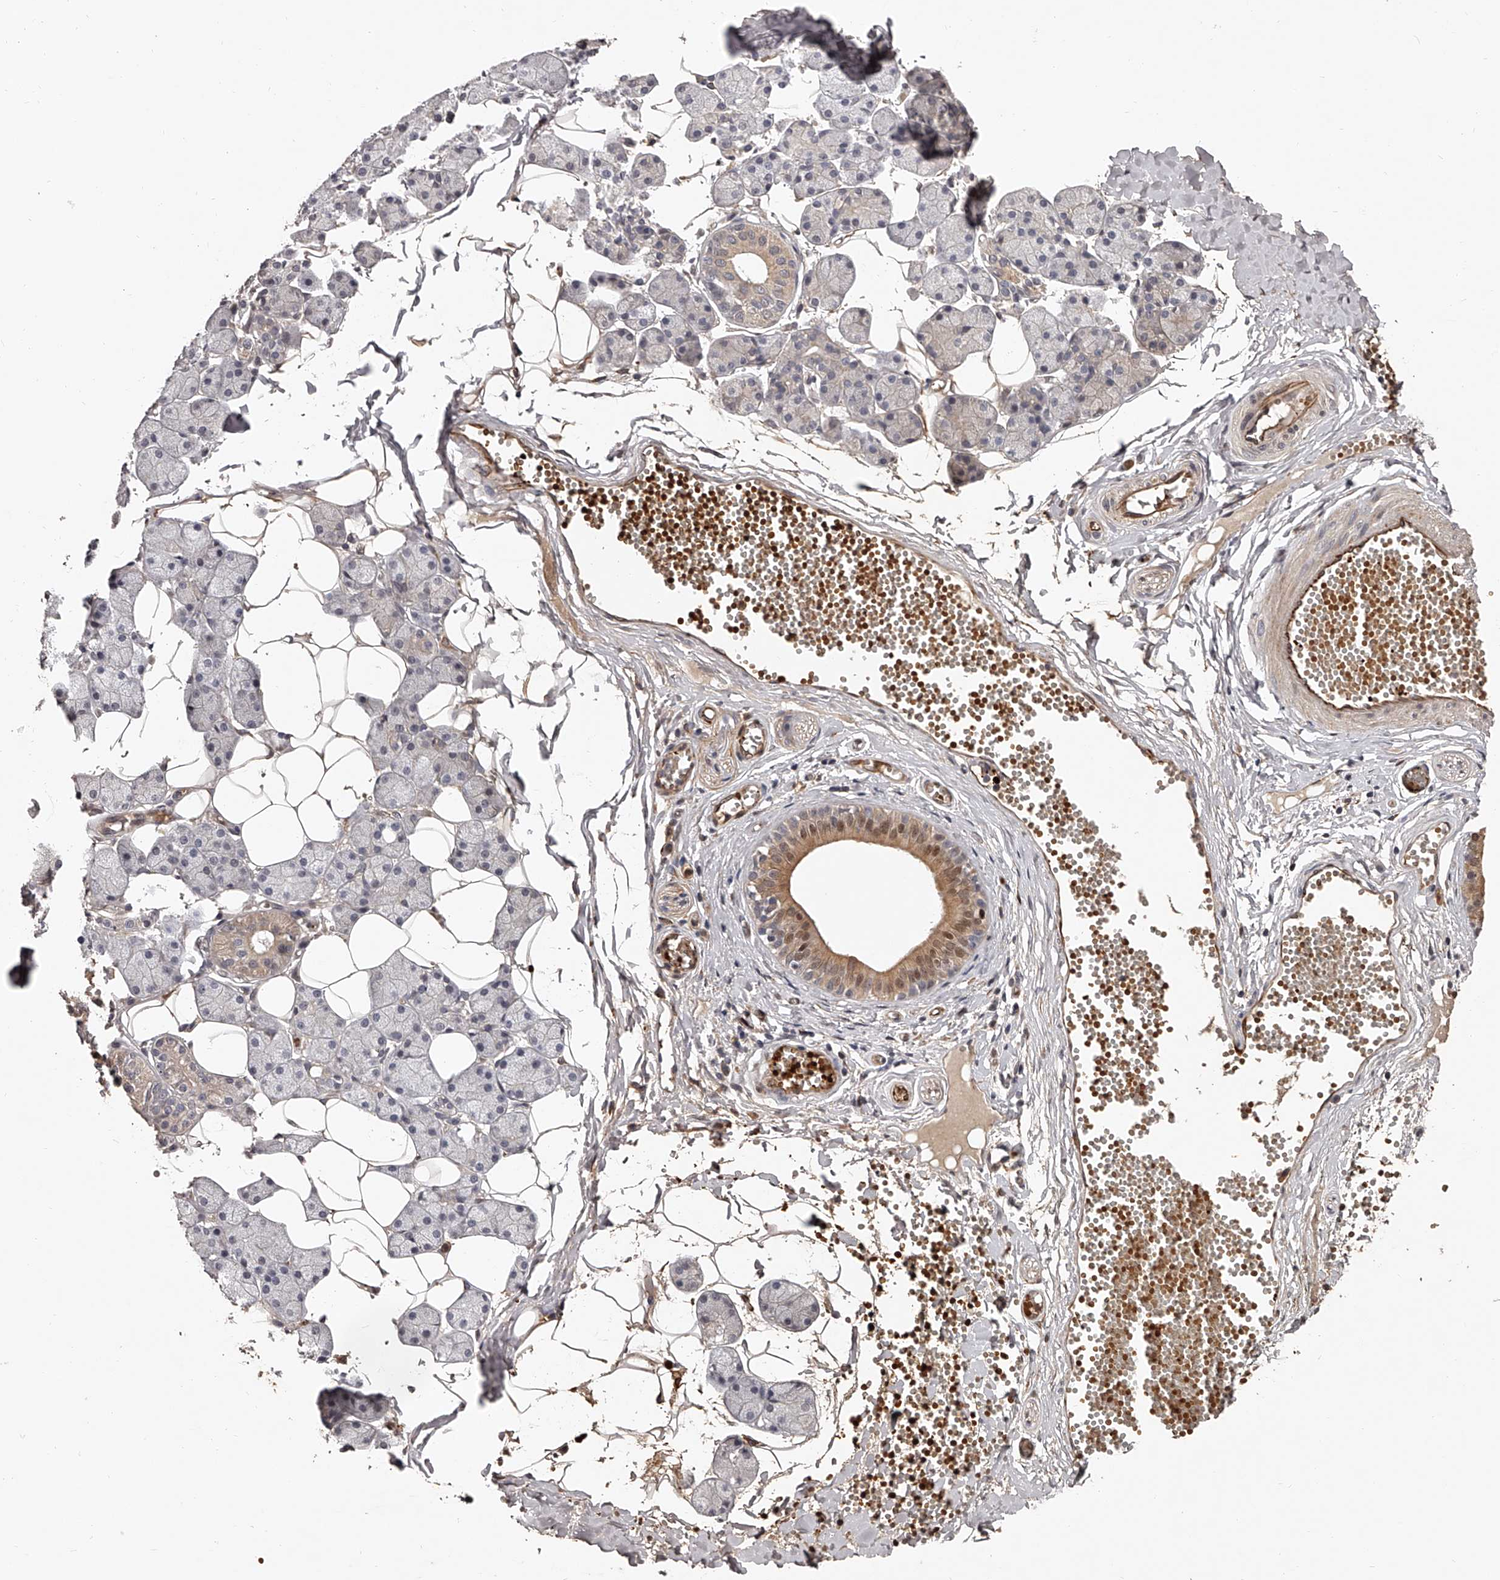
{"staining": {"intensity": "strong", "quantity": "<25%", "location": "cytoplasmic/membranous,nuclear"}, "tissue": "salivary gland", "cell_type": "Glandular cells", "image_type": "normal", "snomed": [{"axis": "morphology", "description": "Normal tissue, NOS"}, {"axis": "topography", "description": "Salivary gland"}], "caption": "This micrograph displays unremarkable salivary gland stained with IHC to label a protein in brown. The cytoplasmic/membranous,nuclear of glandular cells show strong positivity for the protein. Nuclei are counter-stained blue.", "gene": "URGCP", "patient": {"sex": "female", "age": 33}}